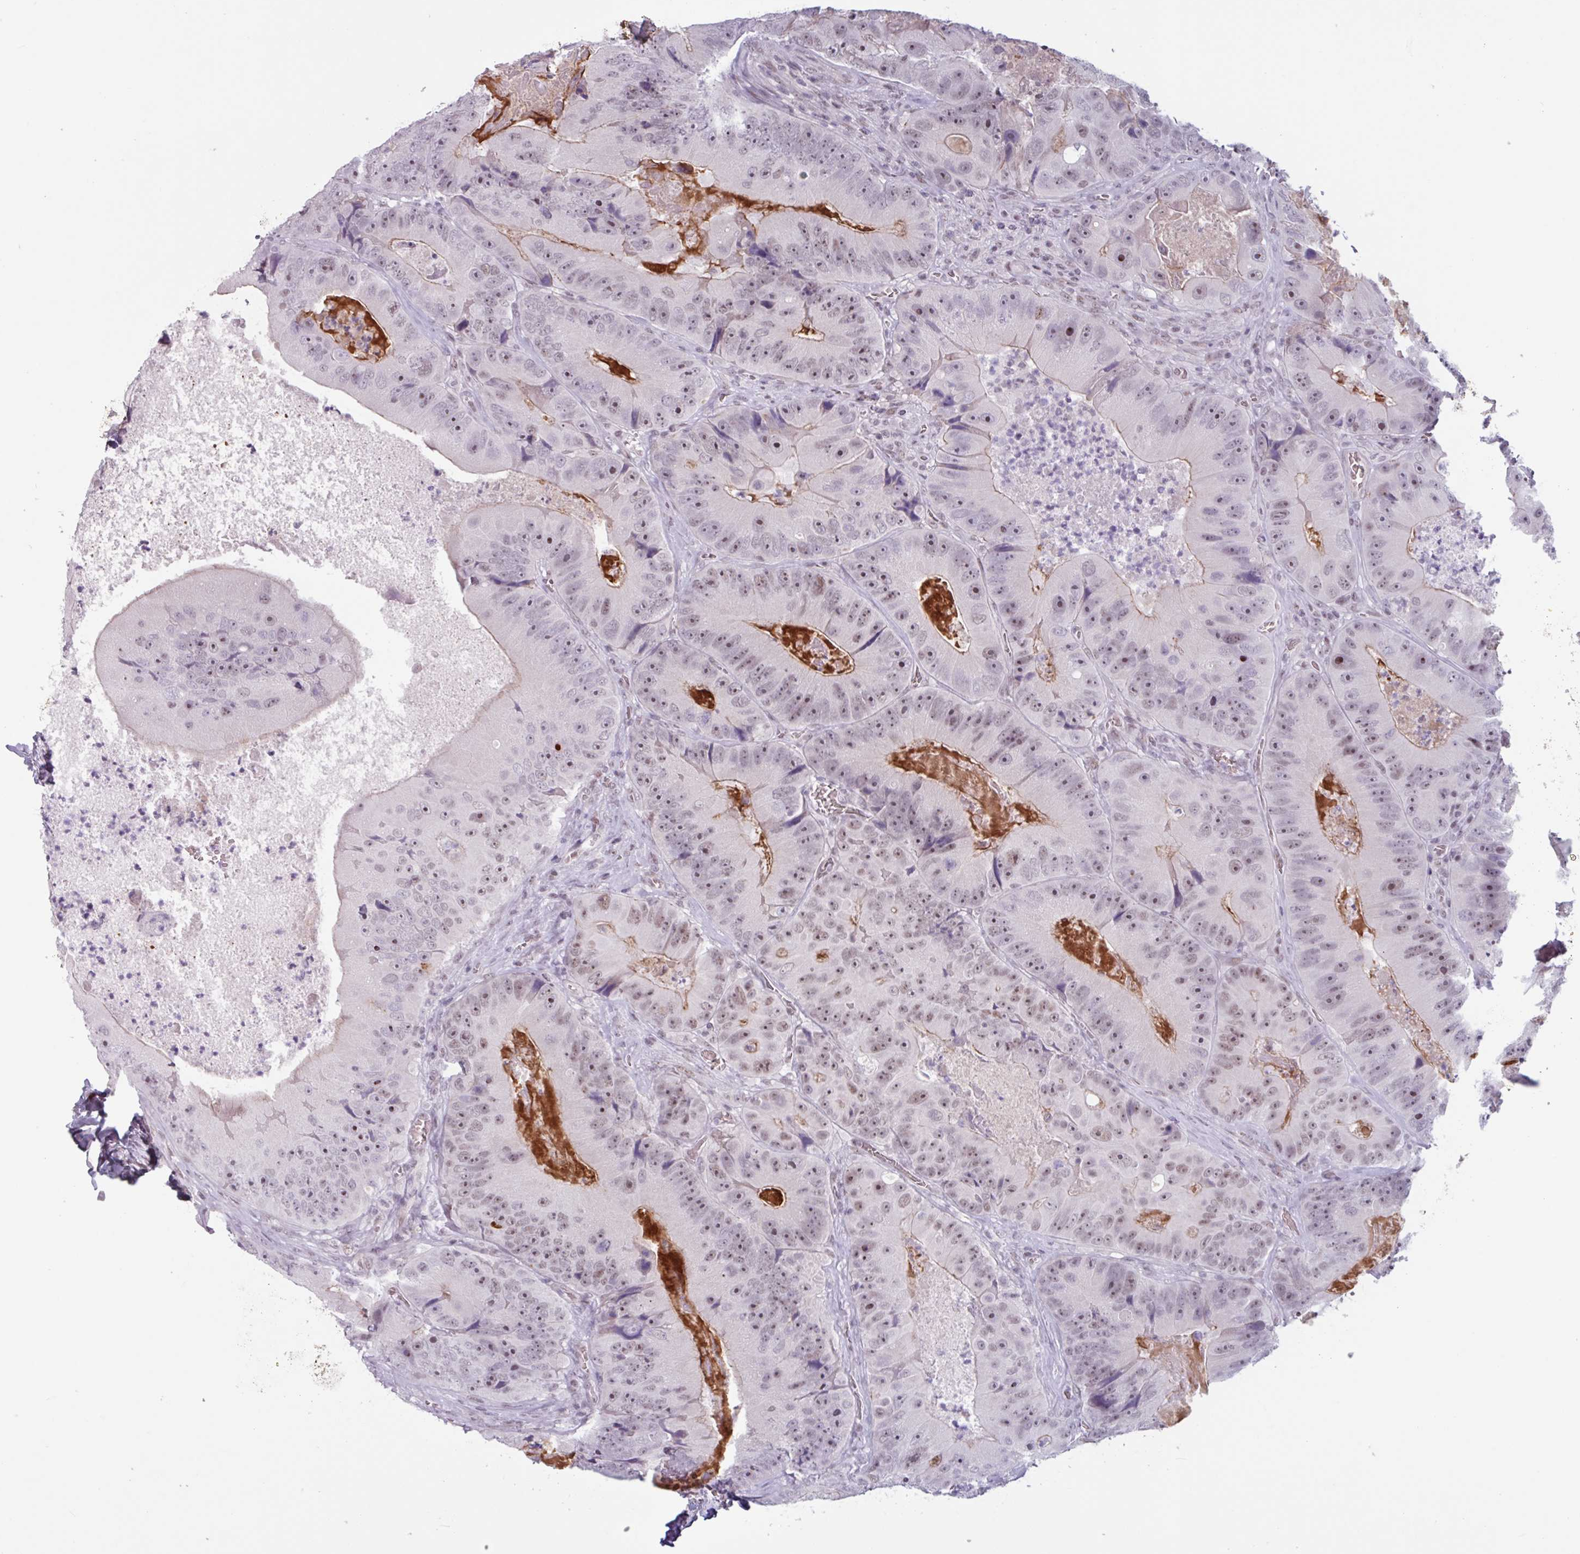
{"staining": {"intensity": "weak", "quantity": "25%-75%", "location": "nuclear"}, "tissue": "colorectal cancer", "cell_type": "Tumor cells", "image_type": "cancer", "snomed": [{"axis": "morphology", "description": "Adenocarcinoma, NOS"}, {"axis": "topography", "description": "Colon"}], "caption": "A brown stain highlights weak nuclear positivity of a protein in human colorectal adenocarcinoma tumor cells.", "gene": "ZNF575", "patient": {"sex": "female", "age": 86}}